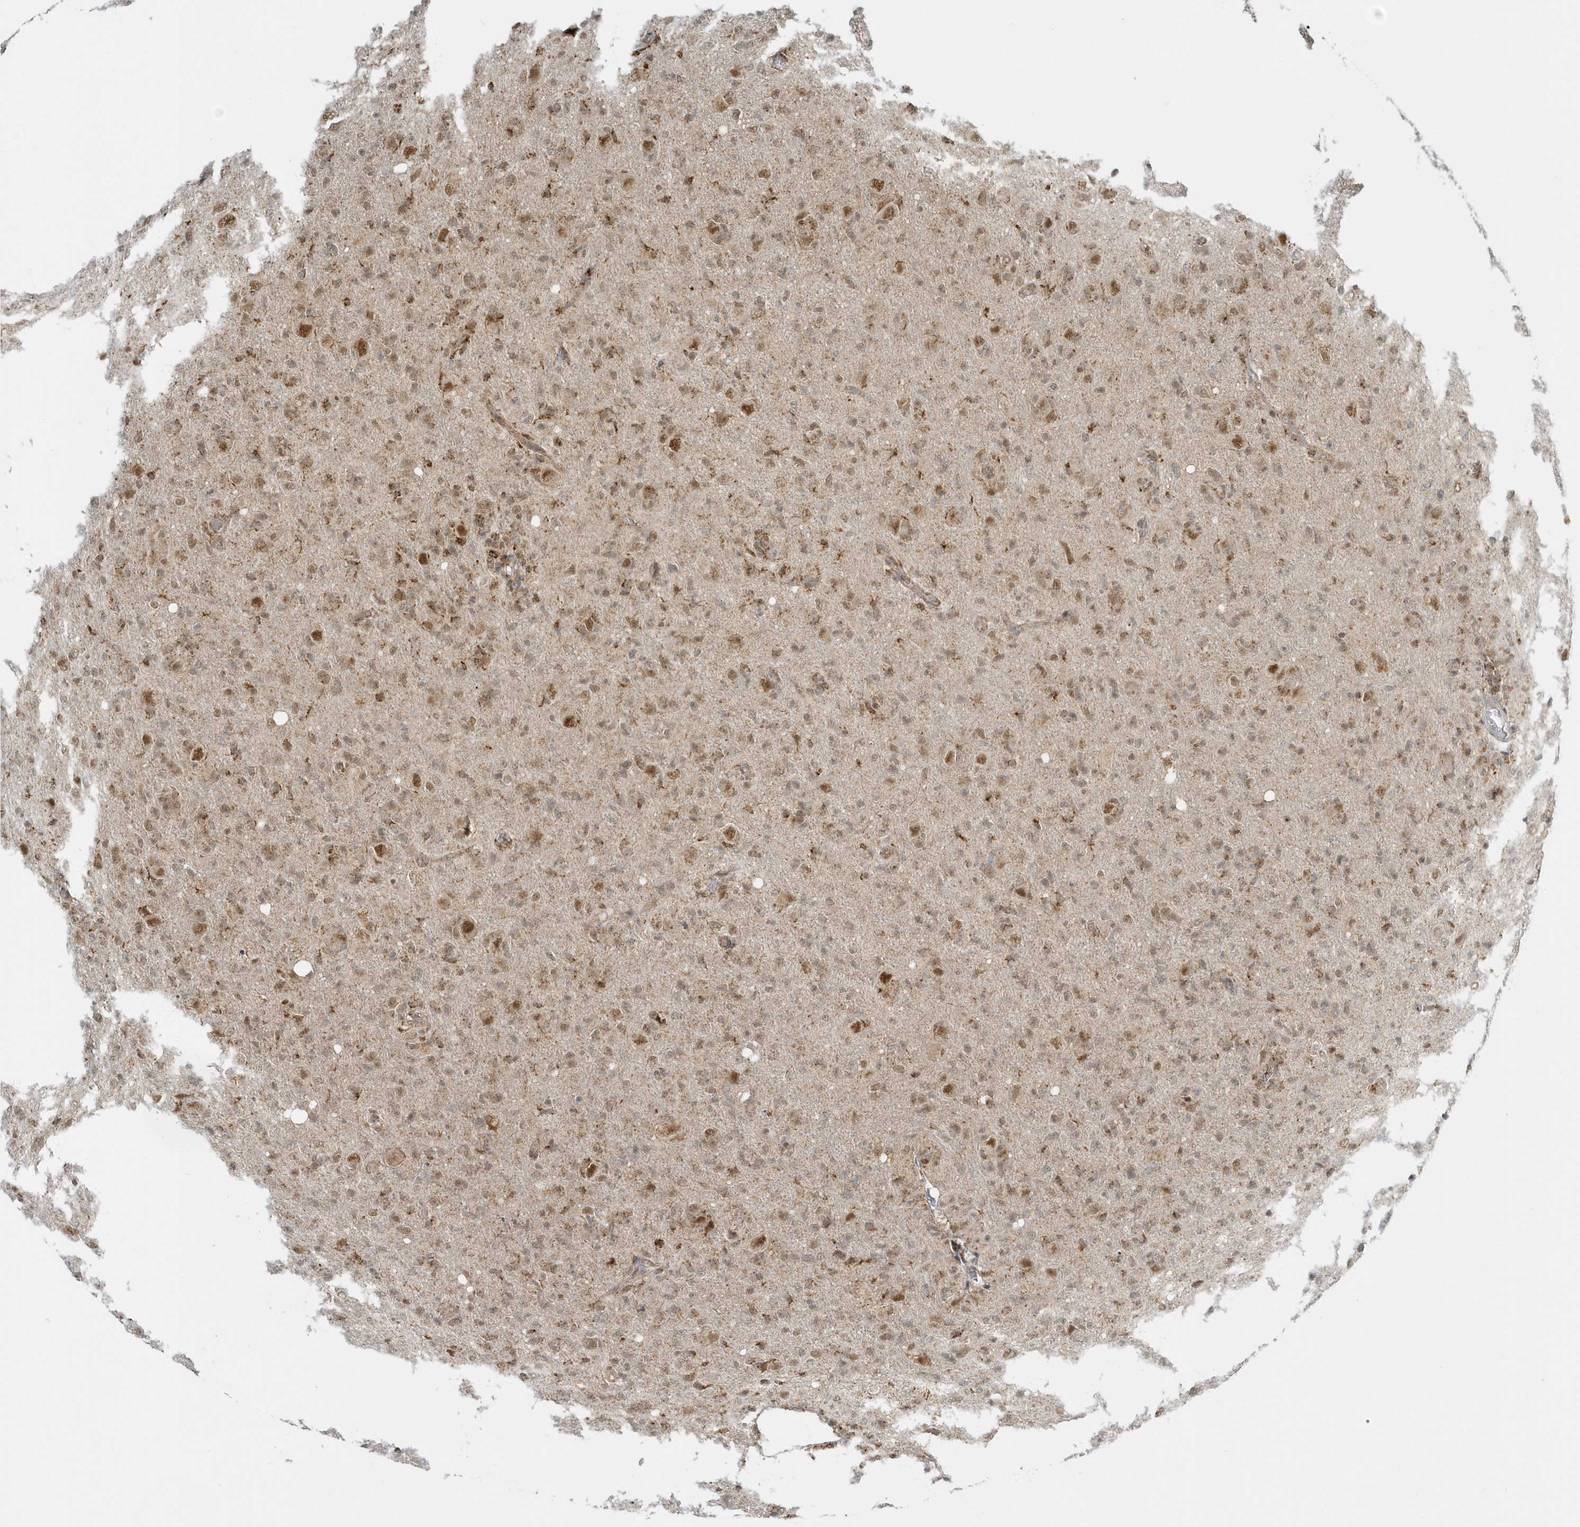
{"staining": {"intensity": "moderate", "quantity": "25%-75%", "location": "nuclear"}, "tissue": "glioma", "cell_type": "Tumor cells", "image_type": "cancer", "snomed": [{"axis": "morphology", "description": "Glioma, malignant, High grade"}, {"axis": "topography", "description": "Brain"}], "caption": "A brown stain highlights moderate nuclear positivity of a protein in human glioma tumor cells.", "gene": "PSMD6", "patient": {"sex": "female", "age": 57}}